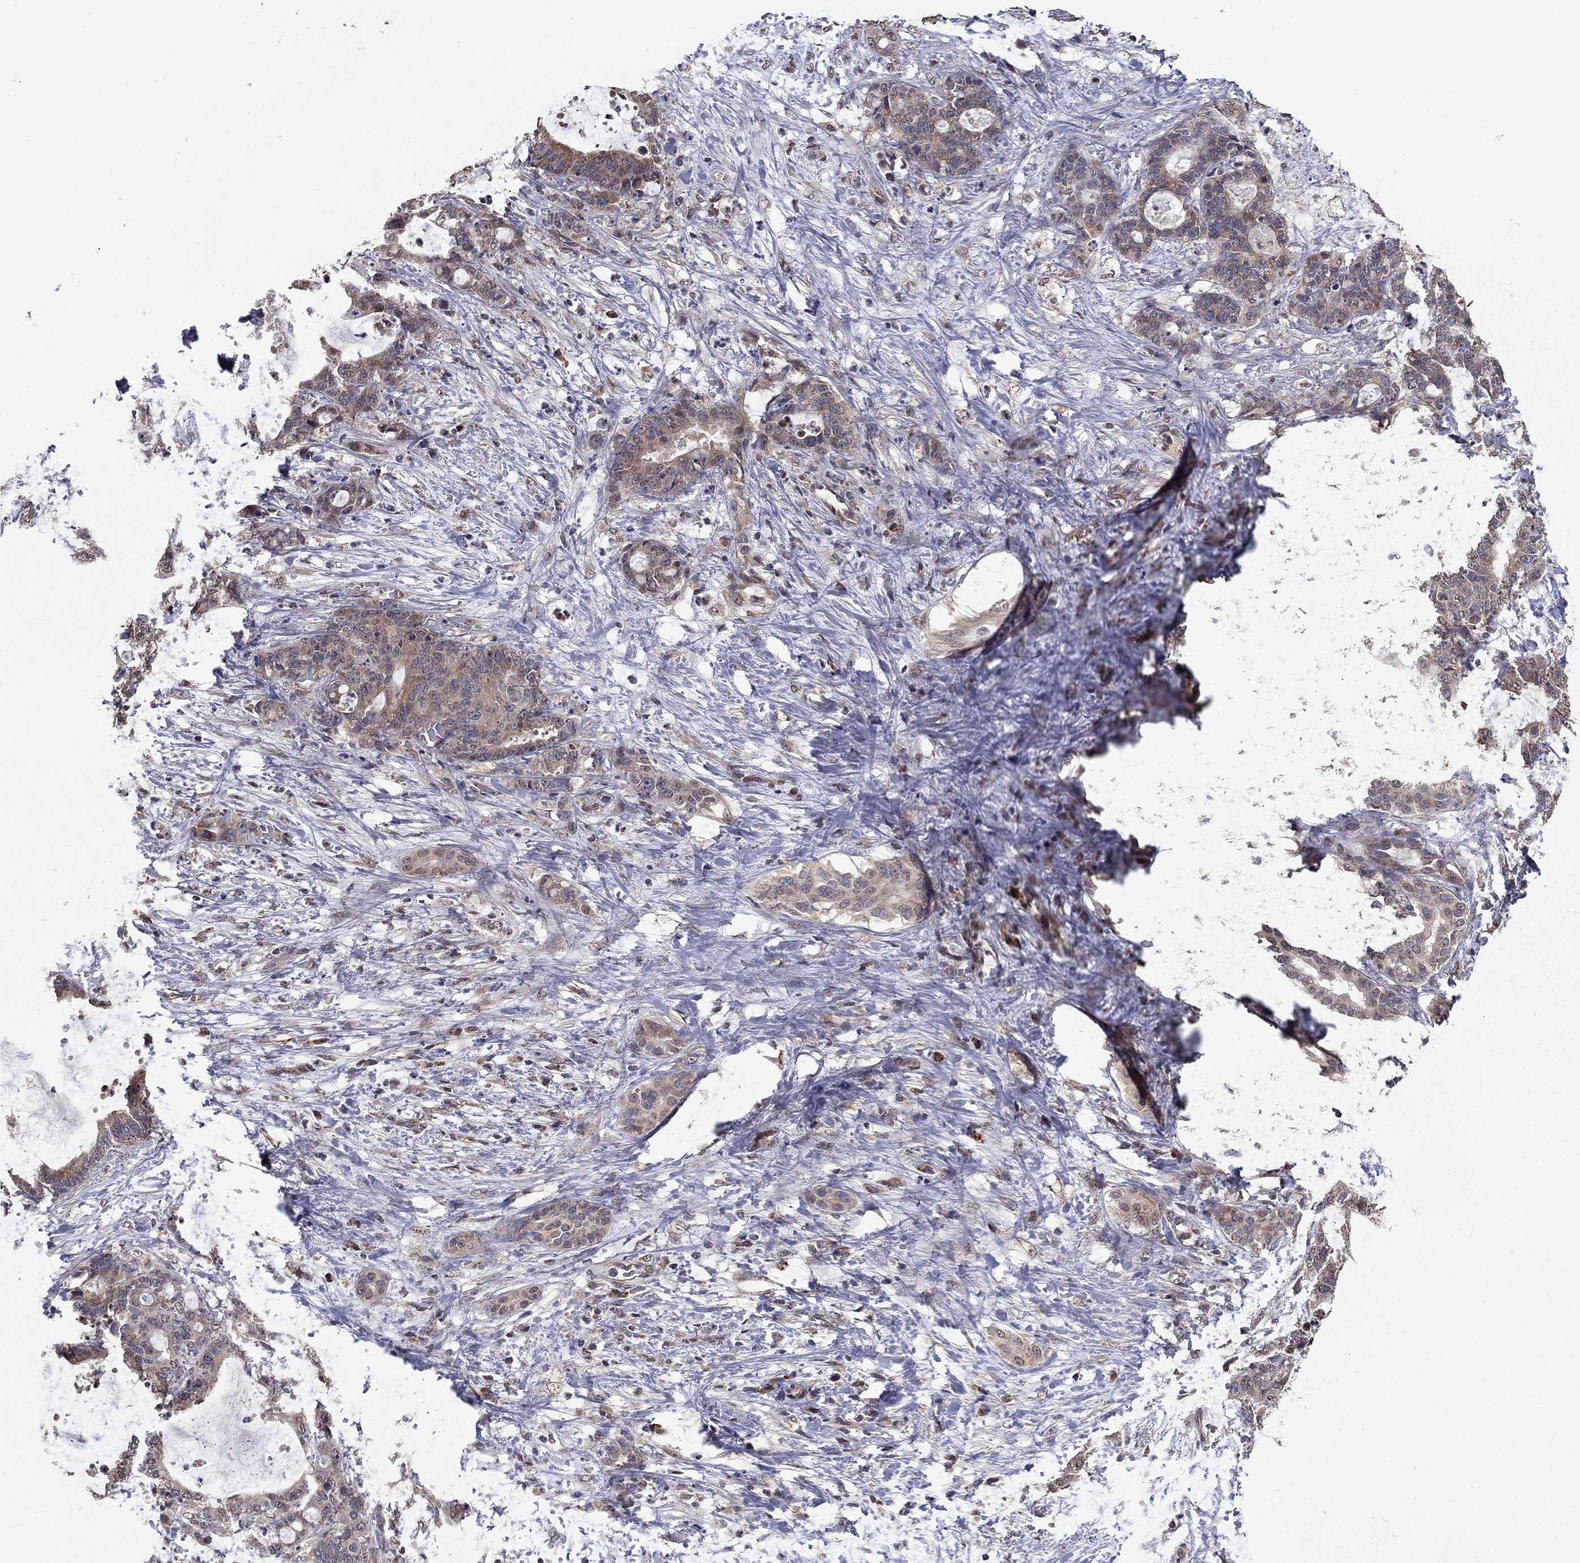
{"staining": {"intensity": "weak", "quantity": ">75%", "location": "cytoplasmic/membranous"}, "tissue": "liver cancer", "cell_type": "Tumor cells", "image_type": "cancer", "snomed": [{"axis": "morphology", "description": "Cholangiocarcinoma"}, {"axis": "topography", "description": "Liver"}], "caption": "Immunohistochemistry image of human liver cancer stained for a protein (brown), which demonstrates low levels of weak cytoplasmic/membranous staining in about >75% of tumor cells.", "gene": "SLC2A13", "patient": {"sex": "female", "age": 73}}